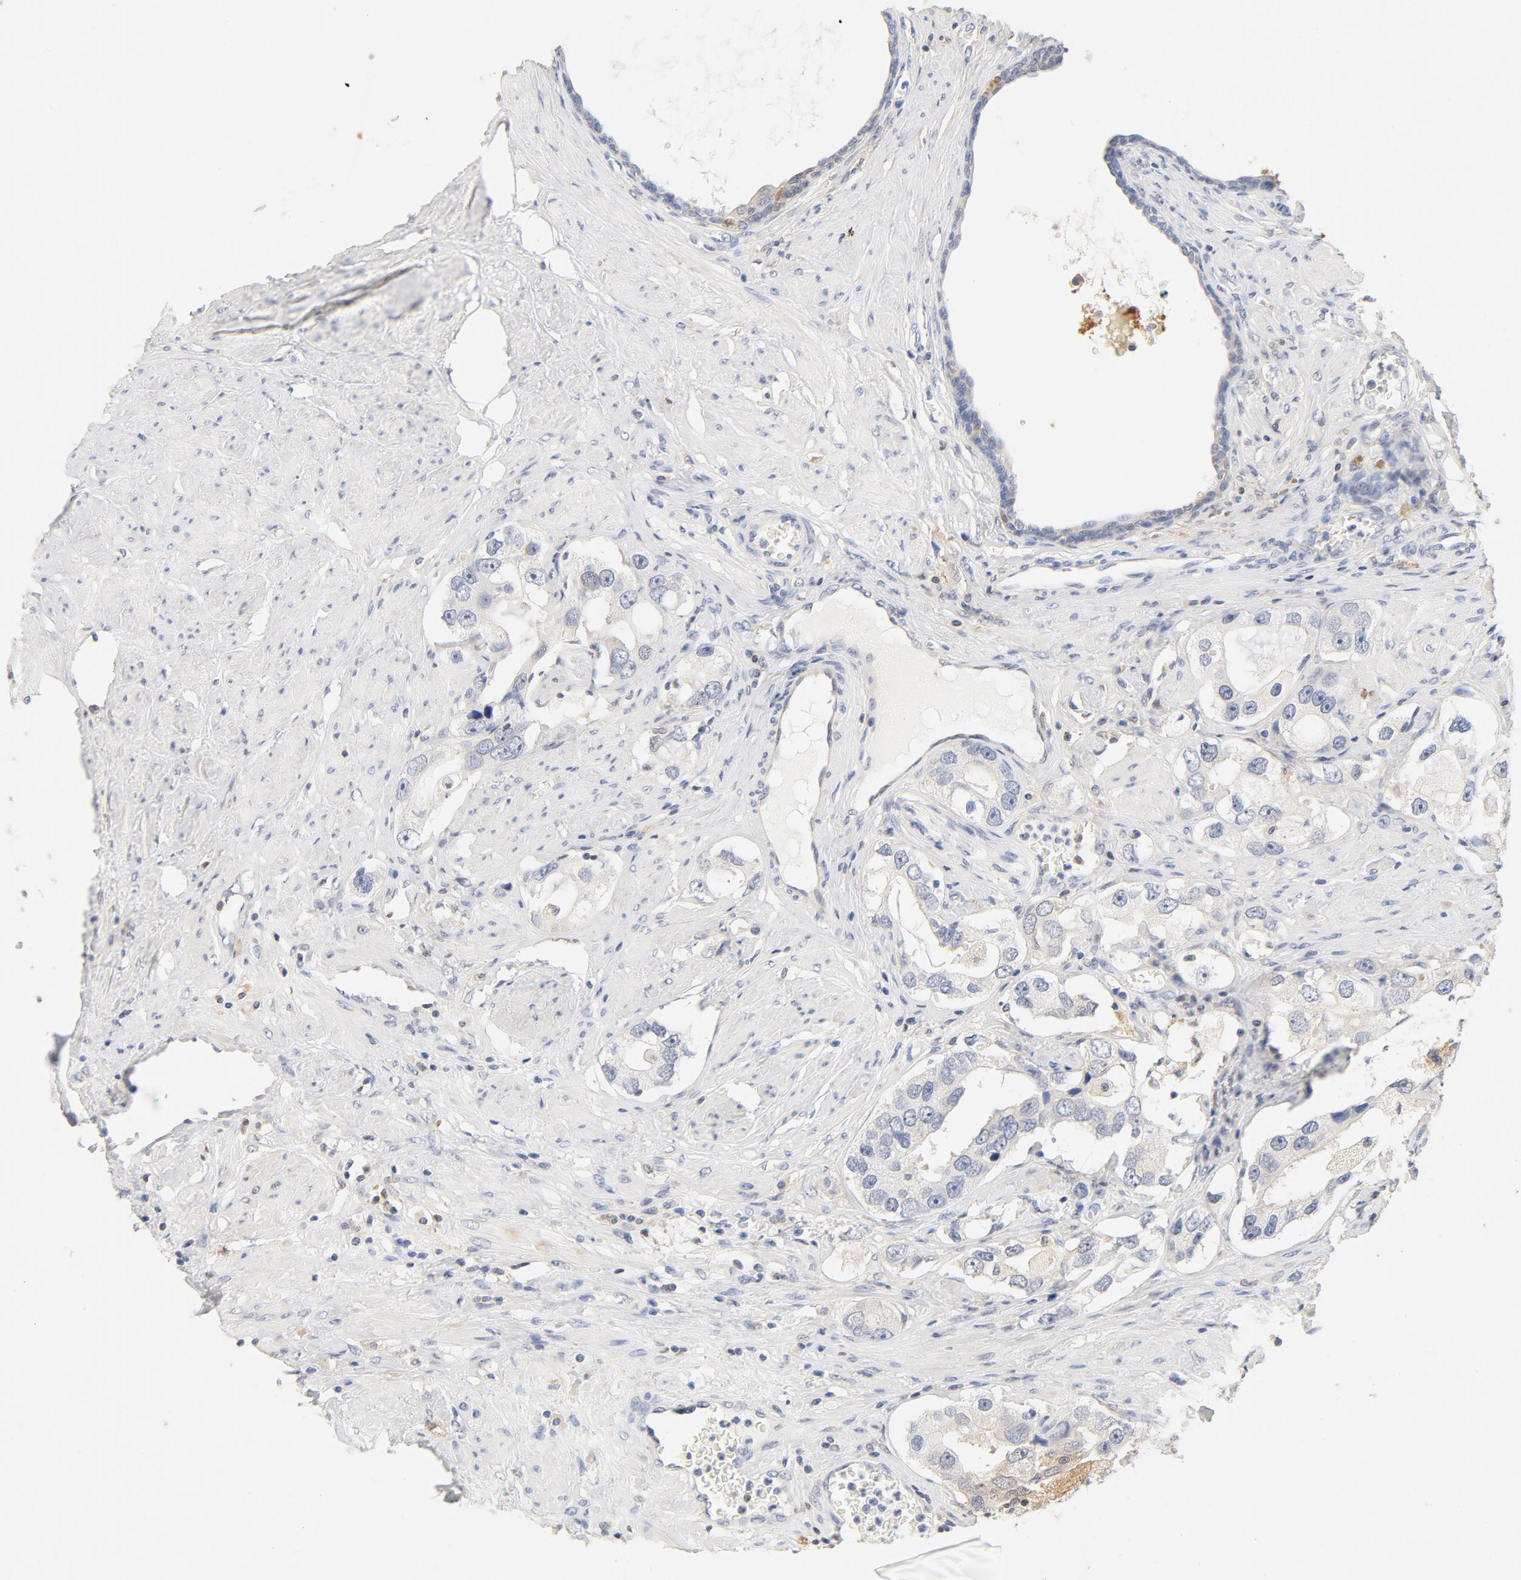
{"staining": {"intensity": "weak", "quantity": "<25%", "location": "cytoplasmic/membranous"}, "tissue": "prostate cancer", "cell_type": "Tumor cells", "image_type": "cancer", "snomed": [{"axis": "morphology", "description": "Adenocarcinoma, High grade"}, {"axis": "topography", "description": "Prostate"}], "caption": "Image shows no protein expression in tumor cells of prostate cancer (adenocarcinoma (high-grade)) tissue. (Stains: DAB (3,3'-diaminobenzidine) IHC with hematoxylin counter stain, Microscopy: brightfield microscopy at high magnification).", "gene": "STAT1", "patient": {"sex": "male", "age": 63}}